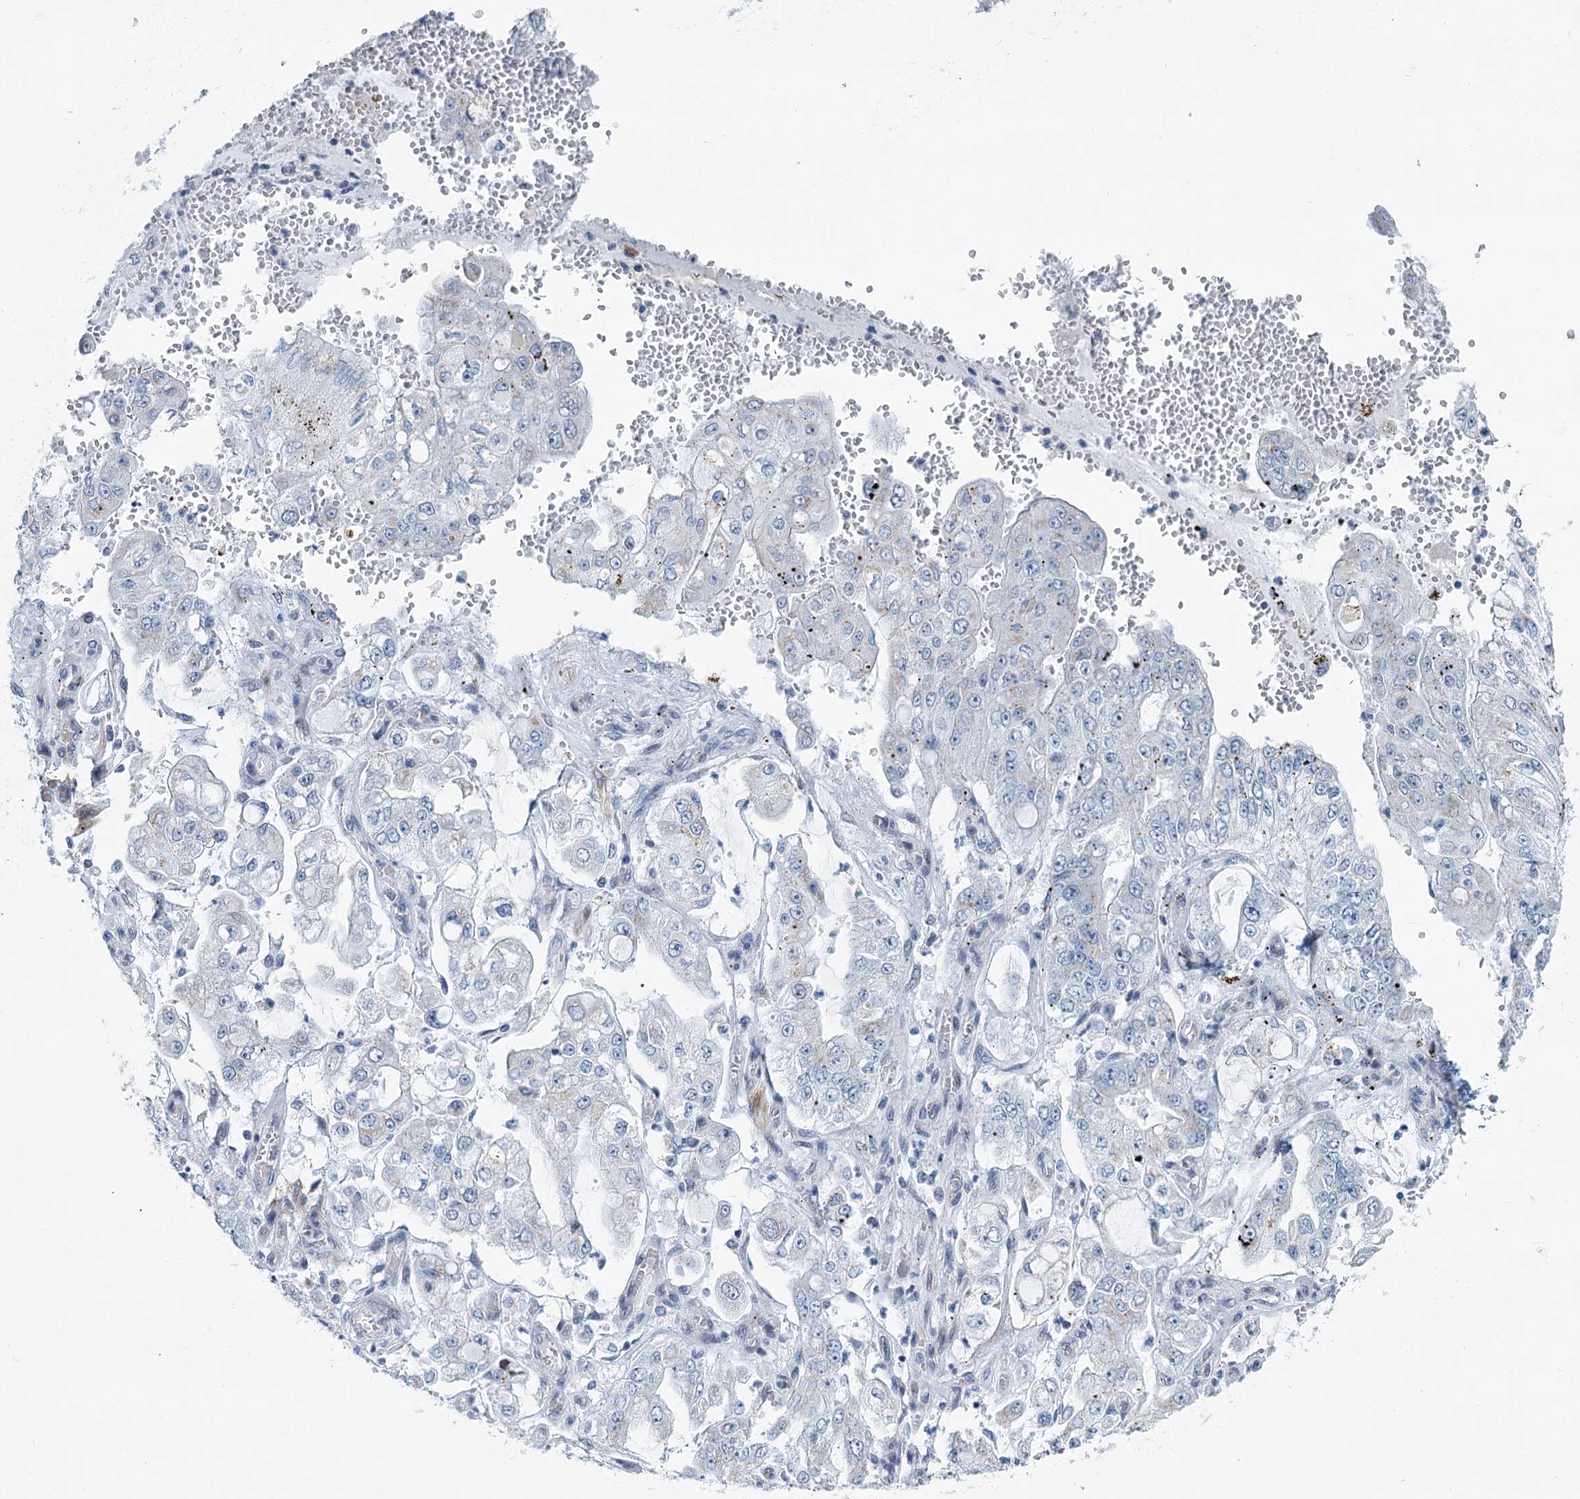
{"staining": {"intensity": "weak", "quantity": "<25%", "location": "cytoplasmic/membranous"}, "tissue": "stomach cancer", "cell_type": "Tumor cells", "image_type": "cancer", "snomed": [{"axis": "morphology", "description": "Adenocarcinoma, NOS"}, {"axis": "topography", "description": "Stomach"}], "caption": "Immunohistochemical staining of stomach adenocarcinoma demonstrates no significant staining in tumor cells.", "gene": "ZNF527", "patient": {"sex": "male", "age": 76}}